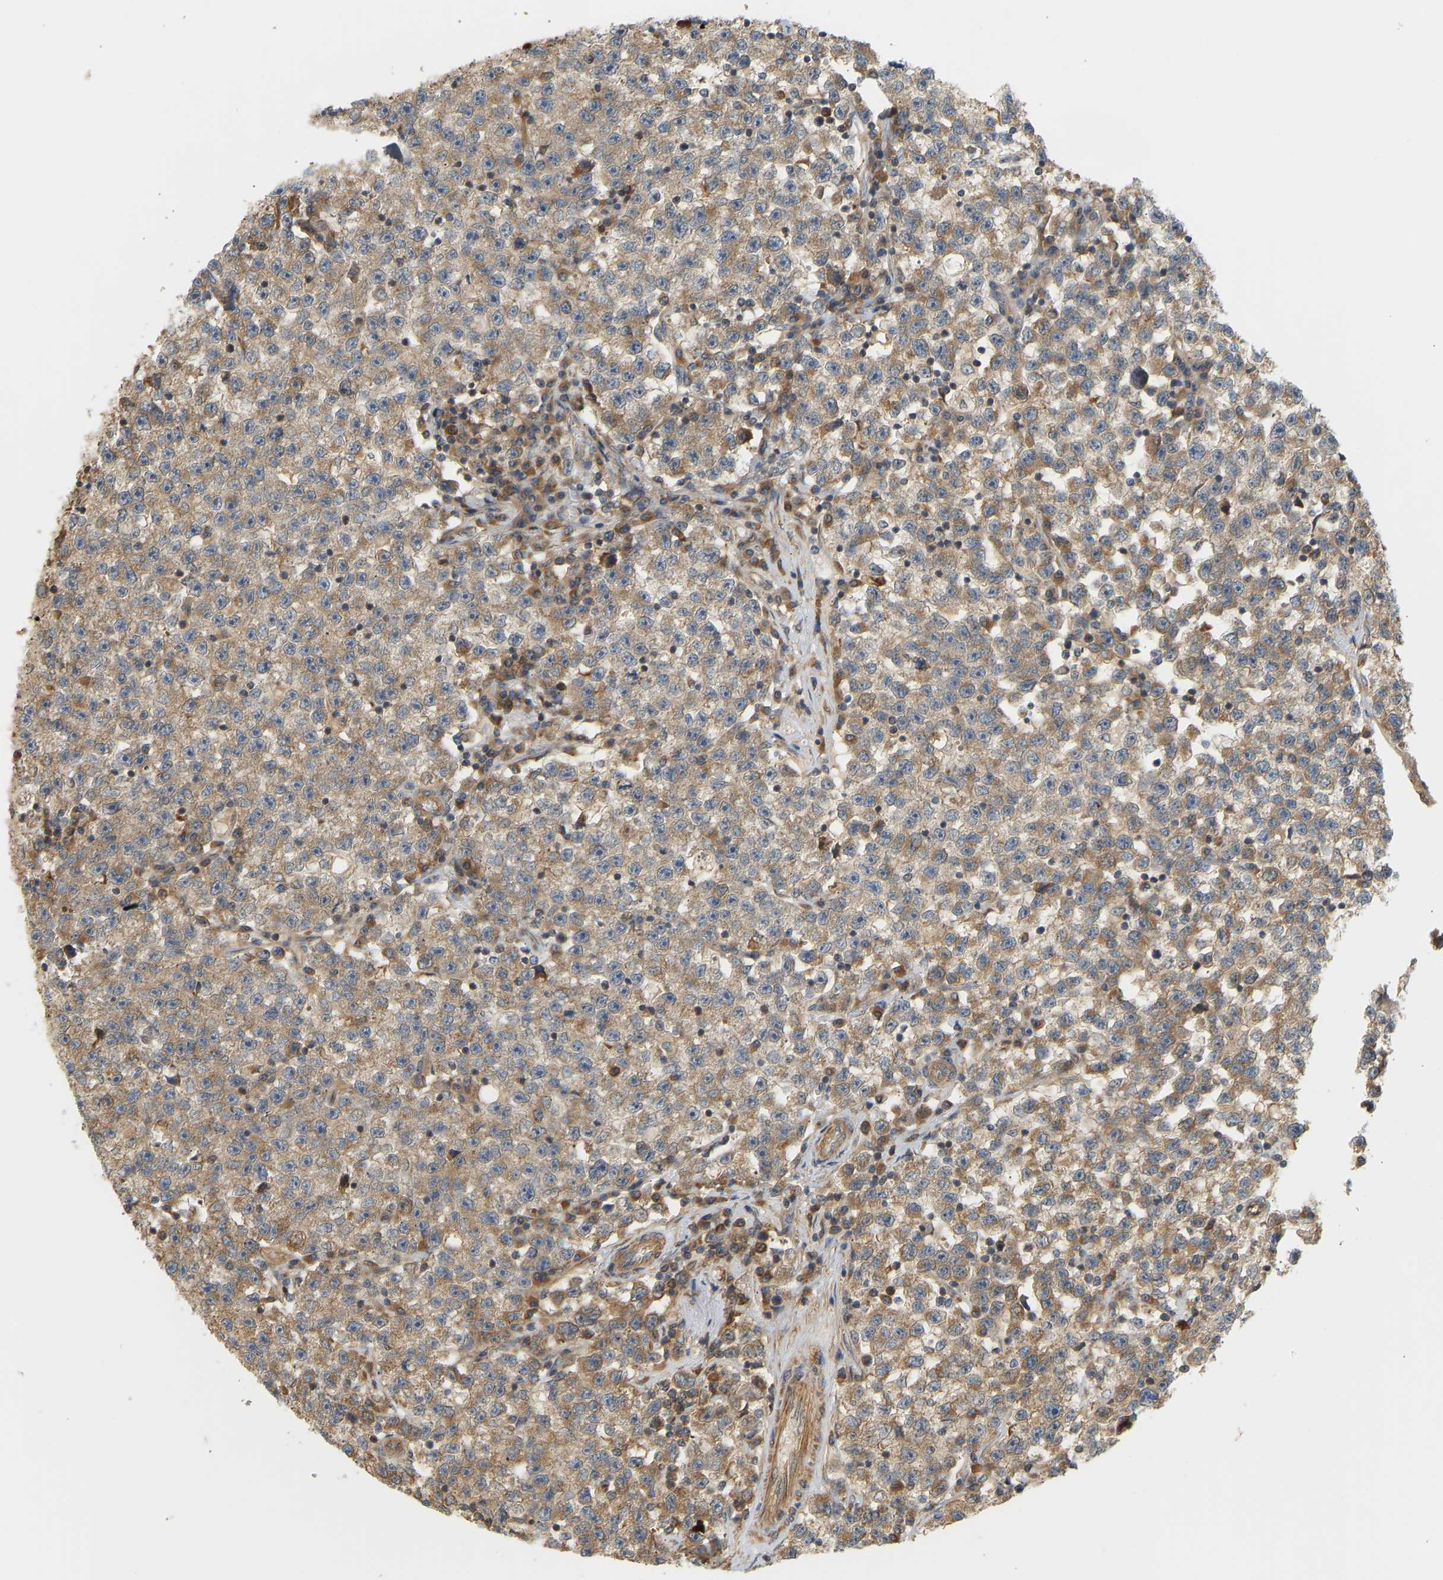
{"staining": {"intensity": "moderate", "quantity": "25%-75%", "location": "cytoplasmic/membranous"}, "tissue": "testis cancer", "cell_type": "Tumor cells", "image_type": "cancer", "snomed": [{"axis": "morphology", "description": "Seminoma, NOS"}, {"axis": "topography", "description": "Testis"}], "caption": "Moderate cytoplasmic/membranous protein staining is seen in about 25%-75% of tumor cells in testis cancer (seminoma).", "gene": "CEP57", "patient": {"sex": "male", "age": 22}}